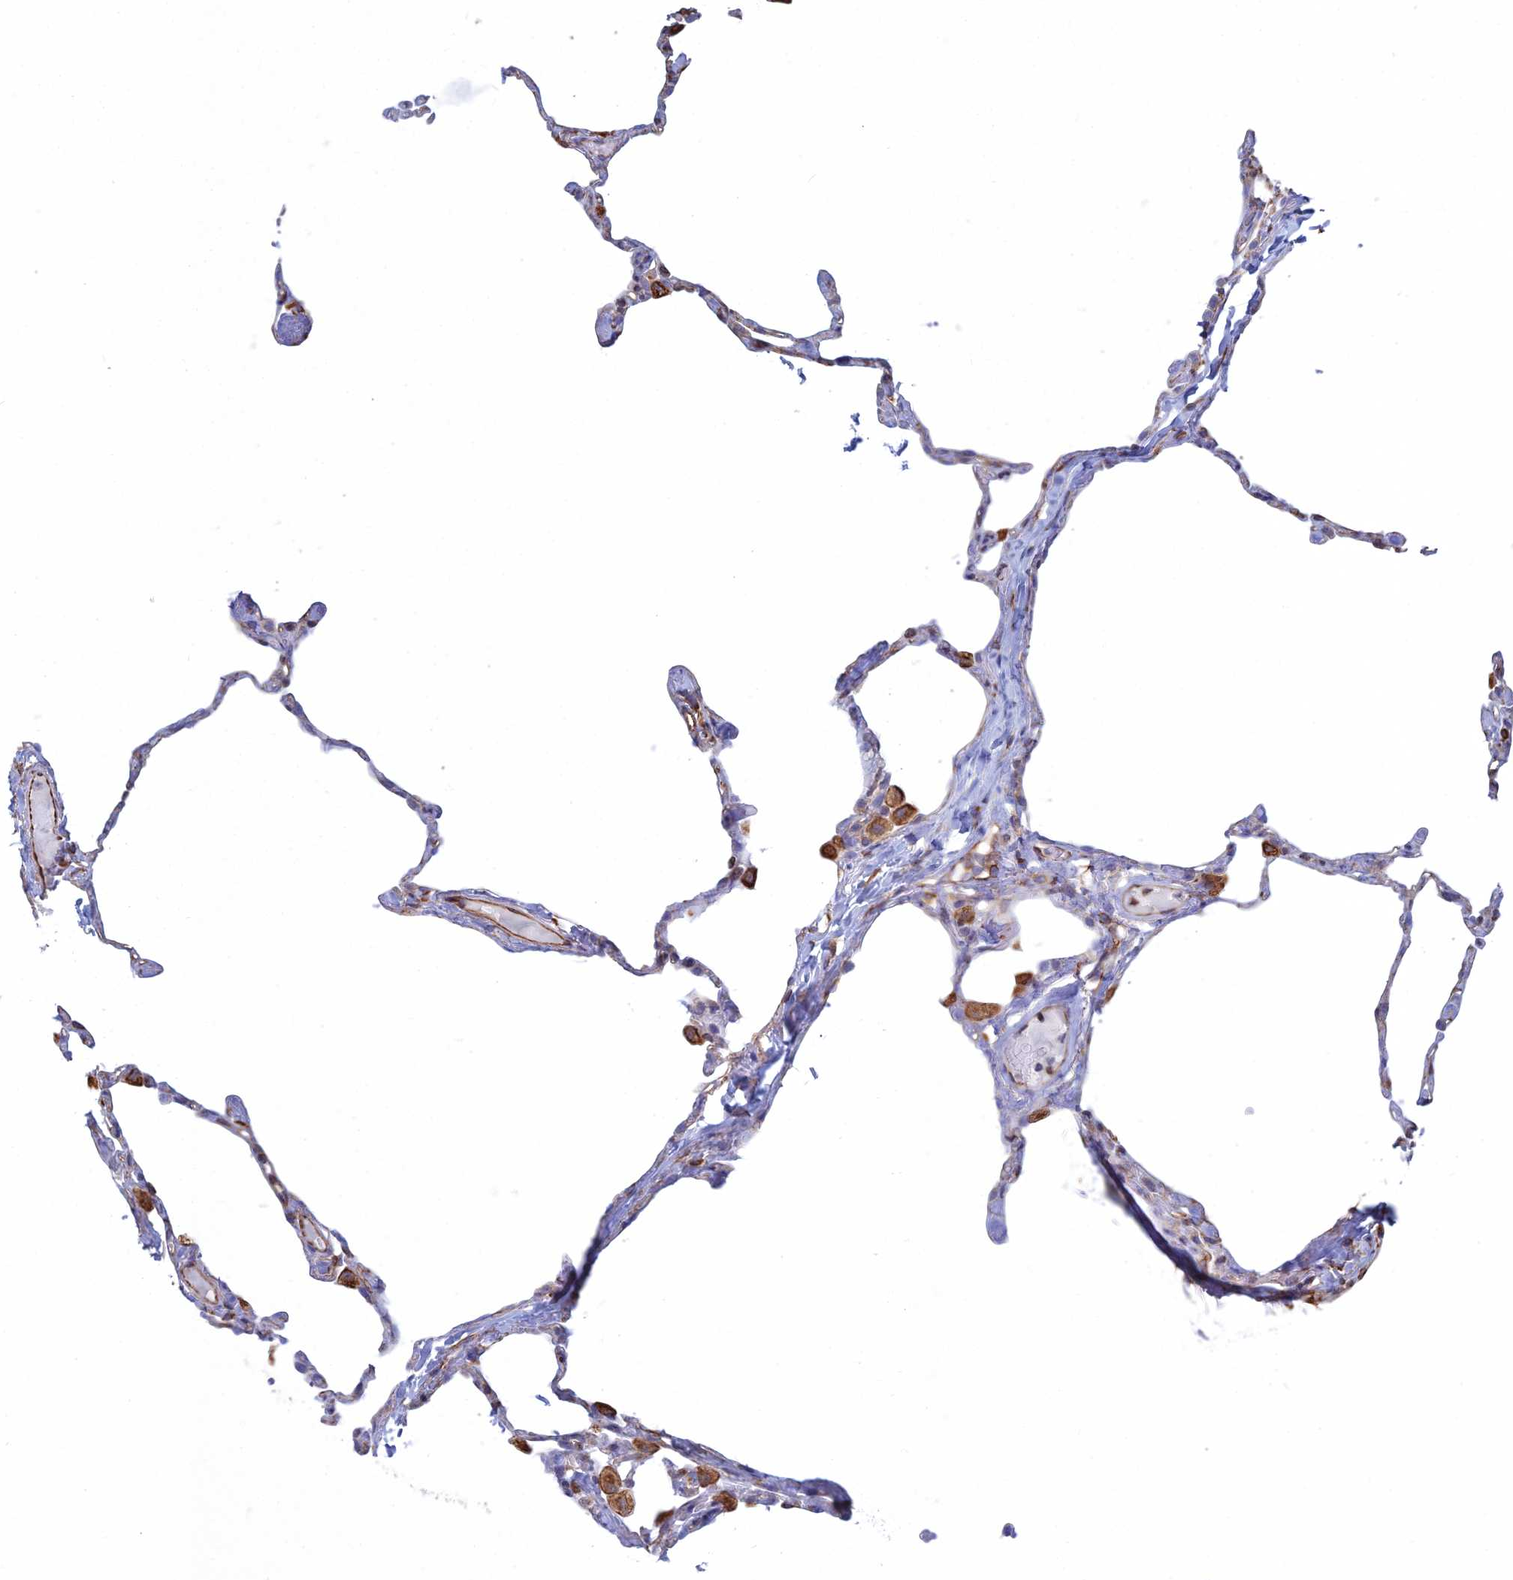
{"staining": {"intensity": "negative", "quantity": "none", "location": "none"}, "tissue": "lung", "cell_type": "Alveolar cells", "image_type": "normal", "snomed": [{"axis": "morphology", "description": "Normal tissue, NOS"}, {"axis": "topography", "description": "Lung"}], "caption": "This image is of benign lung stained with immunohistochemistry (IHC) to label a protein in brown with the nuclei are counter-stained blue. There is no staining in alveolar cells.", "gene": "CLVS2", "patient": {"sex": "male", "age": 65}}